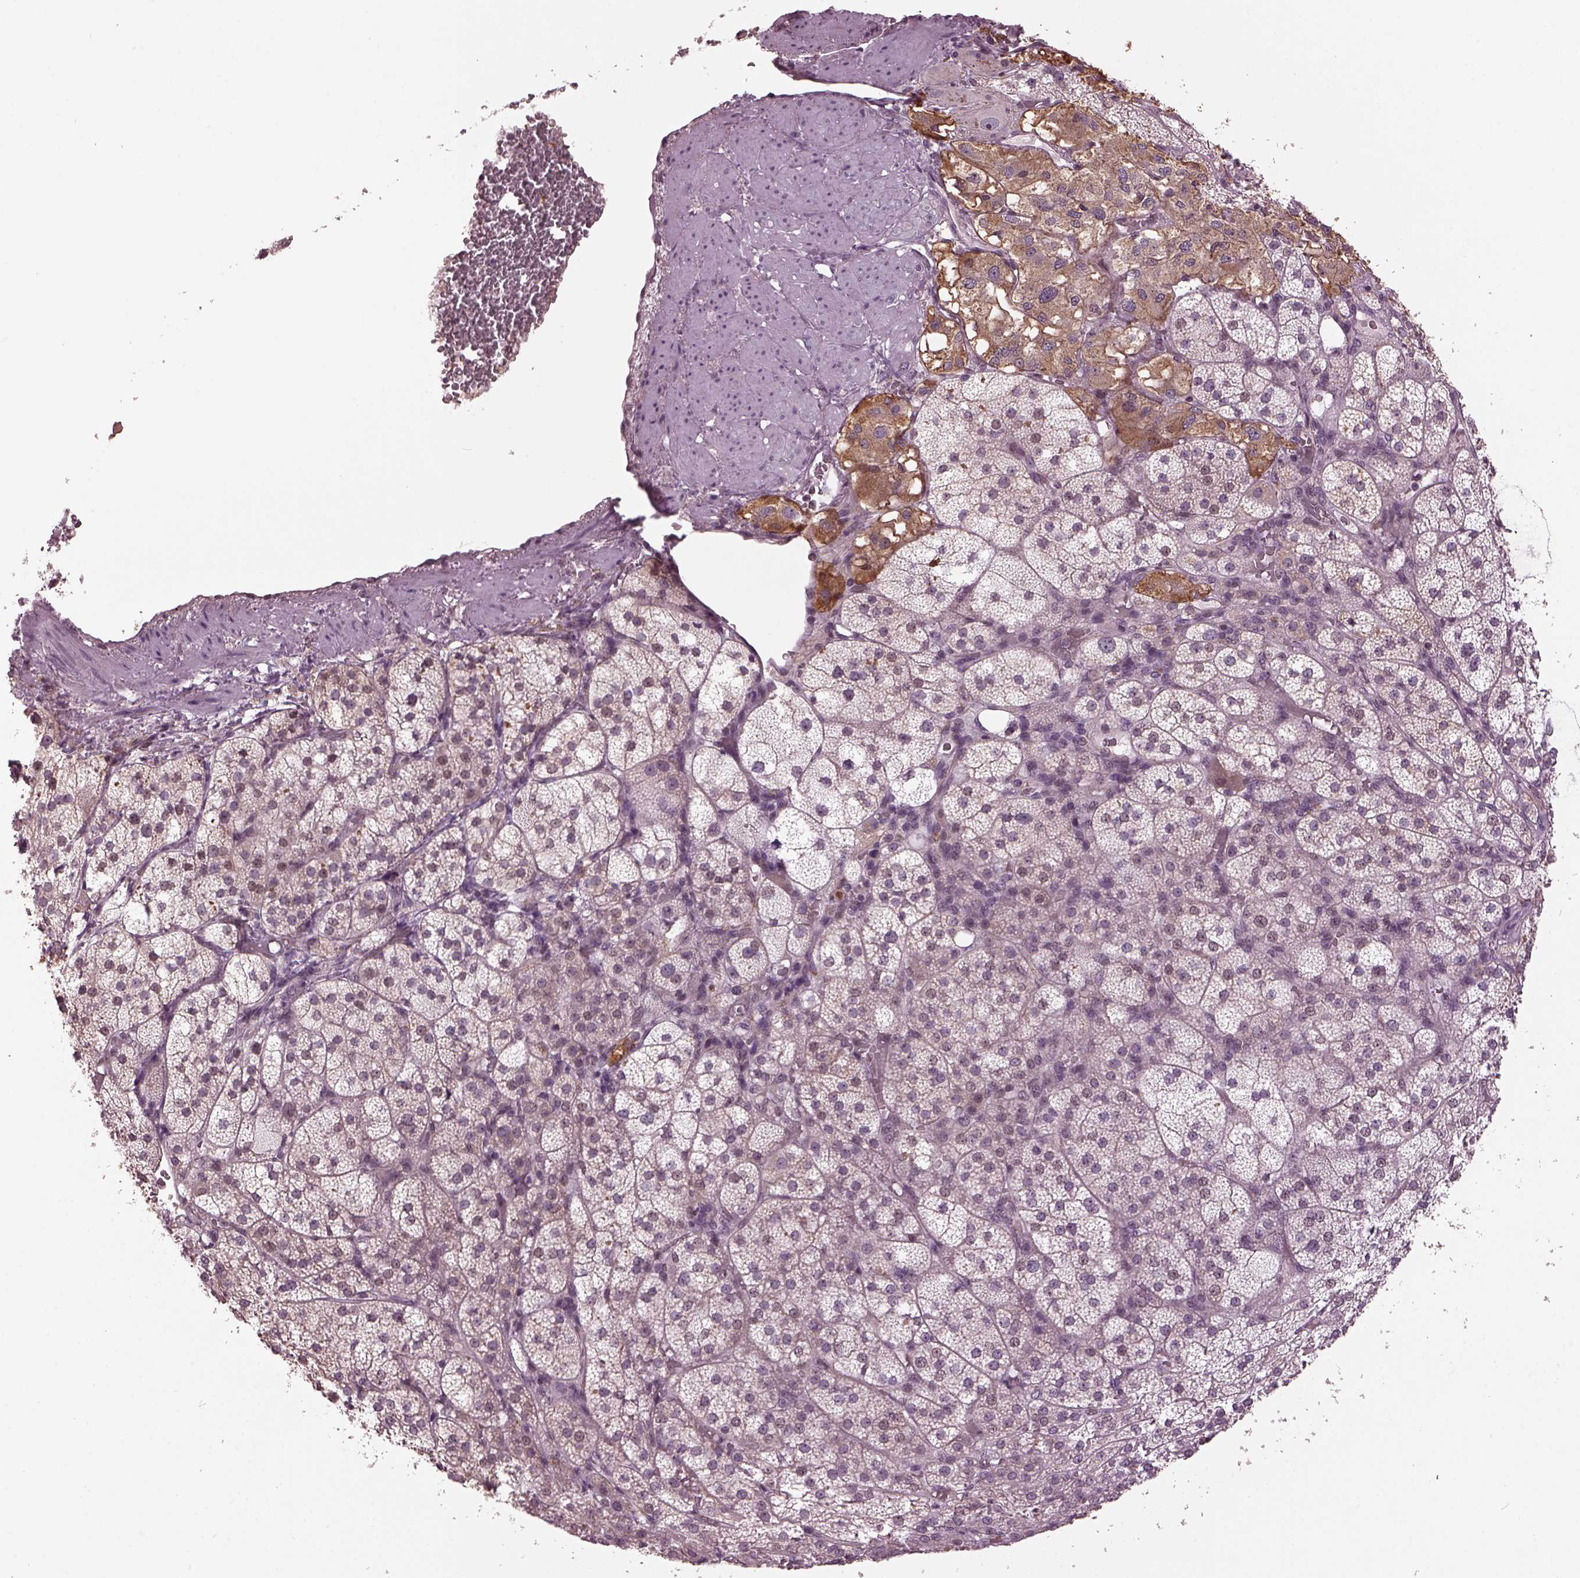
{"staining": {"intensity": "moderate", "quantity": "25%-75%", "location": "cytoplasmic/membranous"}, "tissue": "adrenal gland", "cell_type": "Glandular cells", "image_type": "normal", "snomed": [{"axis": "morphology", "description": "Normal tissue, NOS"}, {"axis": "topography", "description": "Adrenal gland"}], "caption": "The micrograph reveals immunohistochemical staining of benign adrenal gland. There is moderate cytoplasmic/membranous staining is present in about 25%-75% of glandular cells.", "gene": "GAL", "patient": {"sex": "female", "age": 60}}